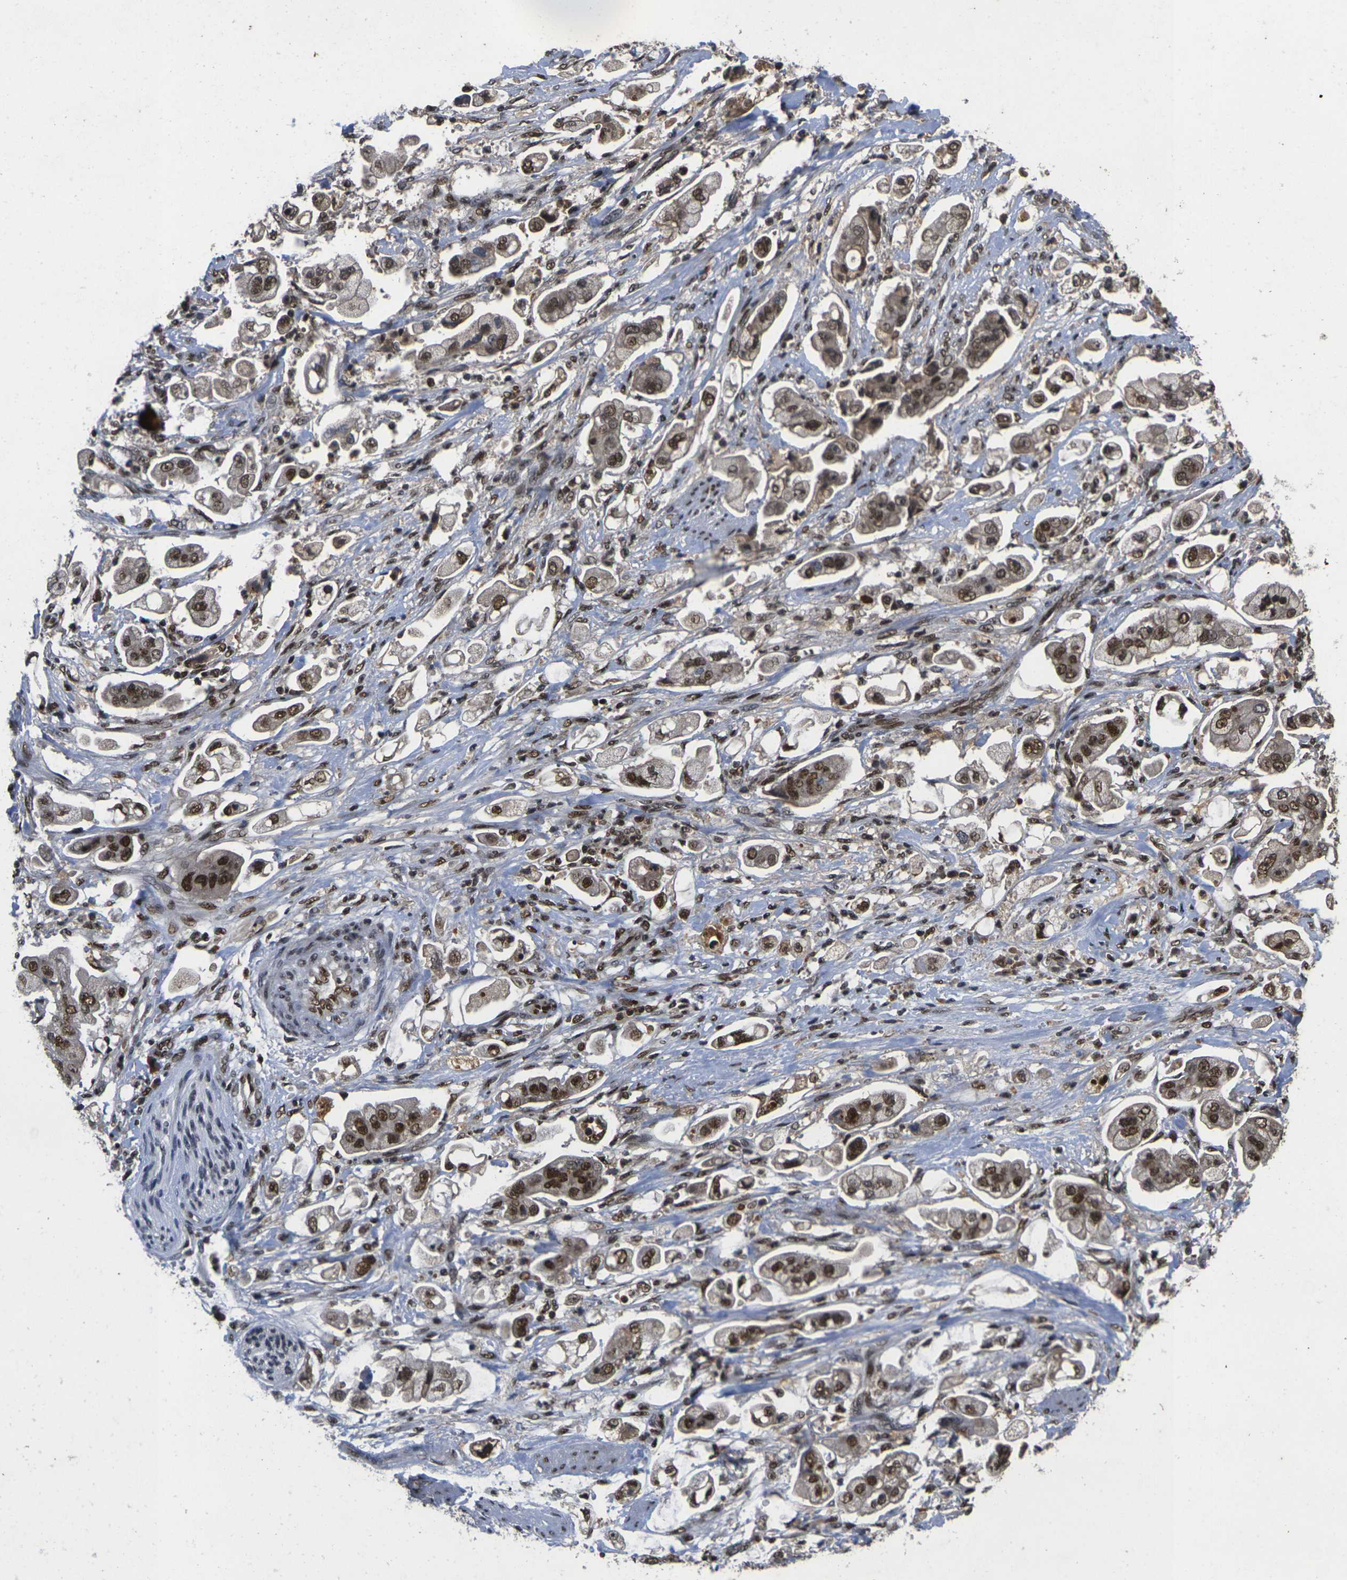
{"staining": {"intensity": "moderate", "quantity": ">75%", "location": "nuclear"}, "tissue": "stomach cancer", "cell_type": "Tumor cells", "image_type": "cancer", "snomed": [{"axis": "morphology", "description": "Adenocarcinoma, NOS"}, {"axis": "topography", "description": "Stomach"}], "caption": "An IHC histopathology image of tumor tissue is shown. Protein staining in brown highlights moderate nuclear positivity in adenocarcinoma (stomach) within tumor cells.", "gene": "GTF2E1", "patient": {"sex": "male", "age": 62}}